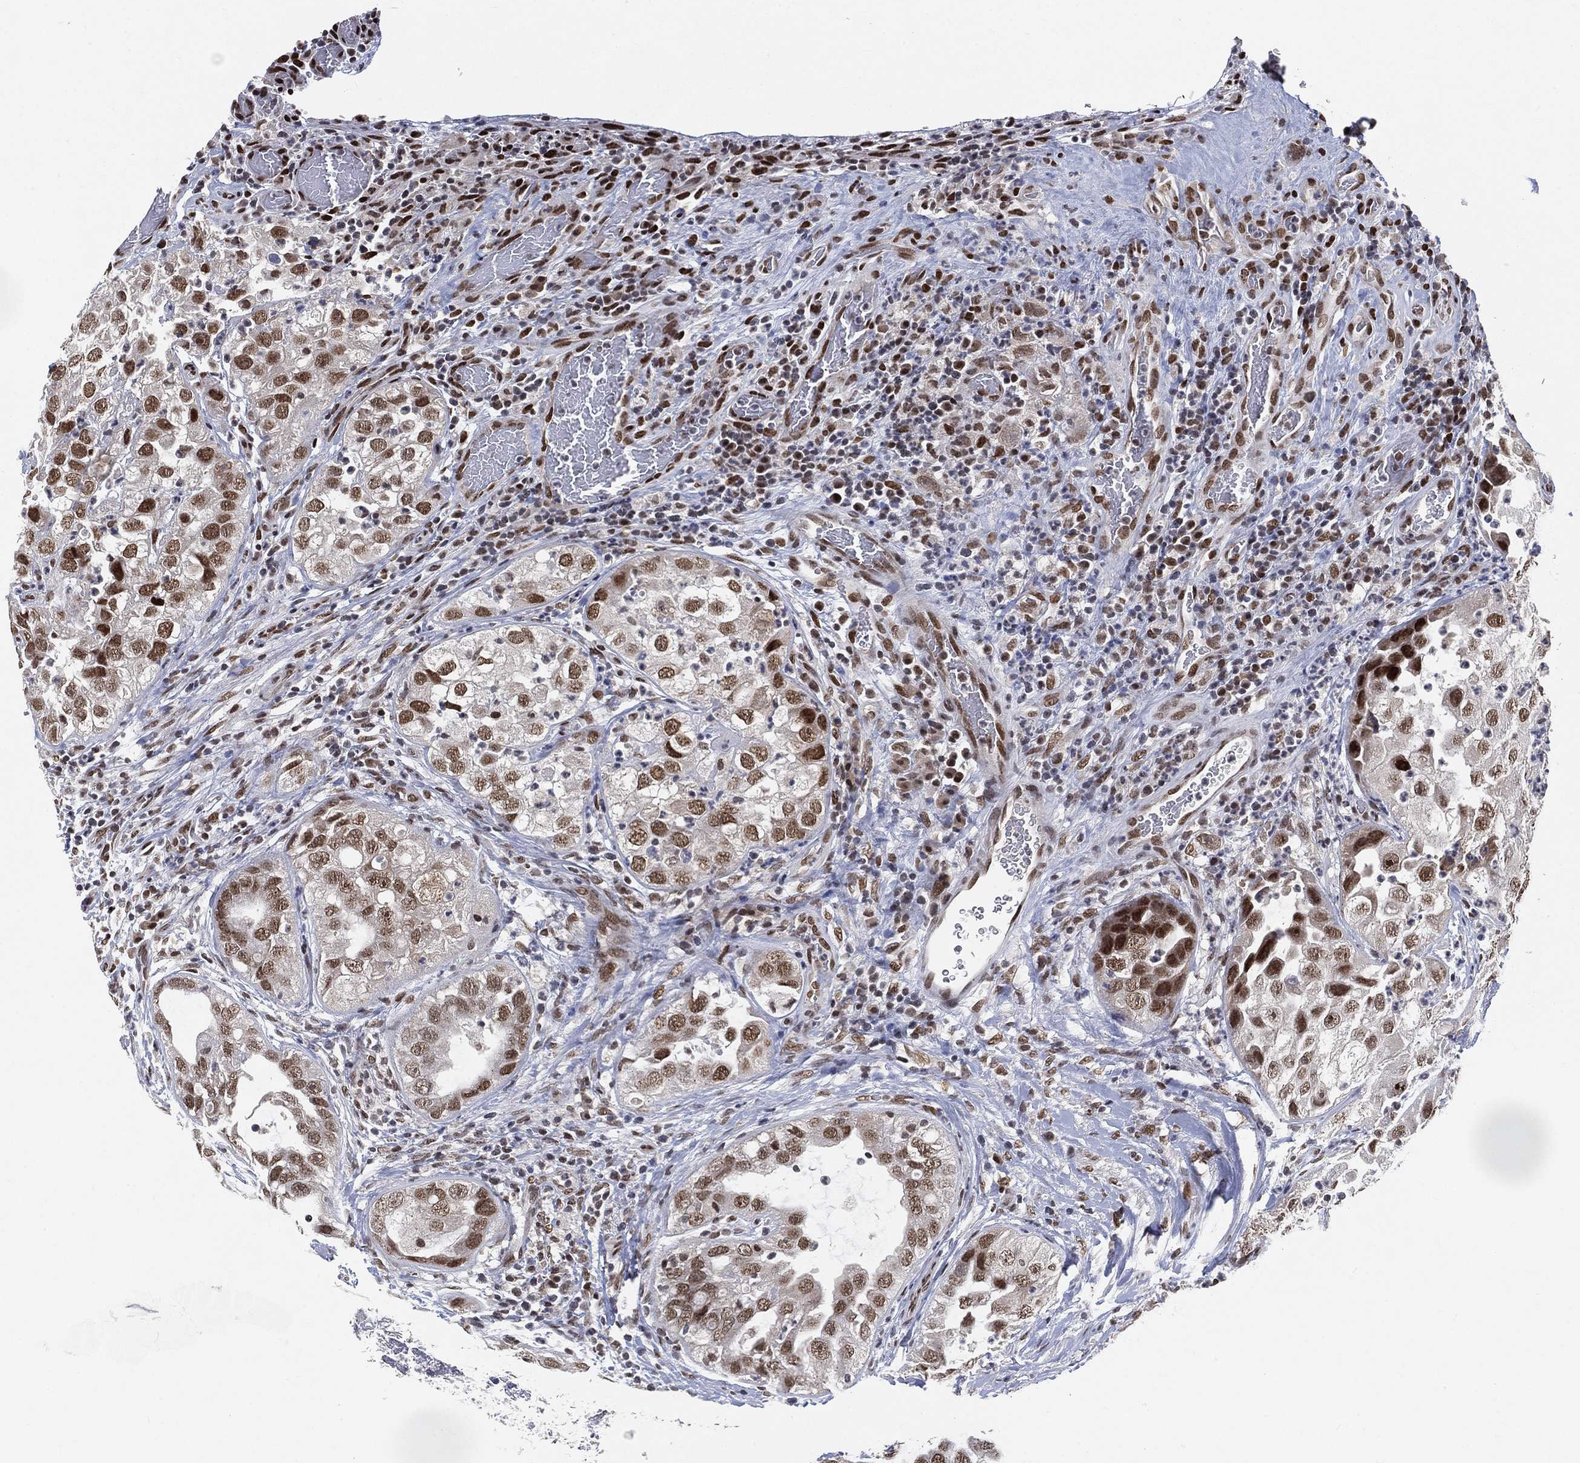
{"staining": {"intensity": "moderate", "quantity": ">75%", "location": "nuclear"}, "tissue": "urothelial cancer", "cell_type": "Tumor cells", "image_type": "cancer", "snomed": [{"axis": "morphology", "description": "Urothelial carcinoma, High grade"}, {"axis": "topography", "description": "Urinary bladder"}], "caption": "A medium amount of moderate nuclear expression is present in approximately >75% of tumor cells in urothelial cancer tissue.", "gene": "YLPM1", "patient": {"sex": "female", "age": 41}}